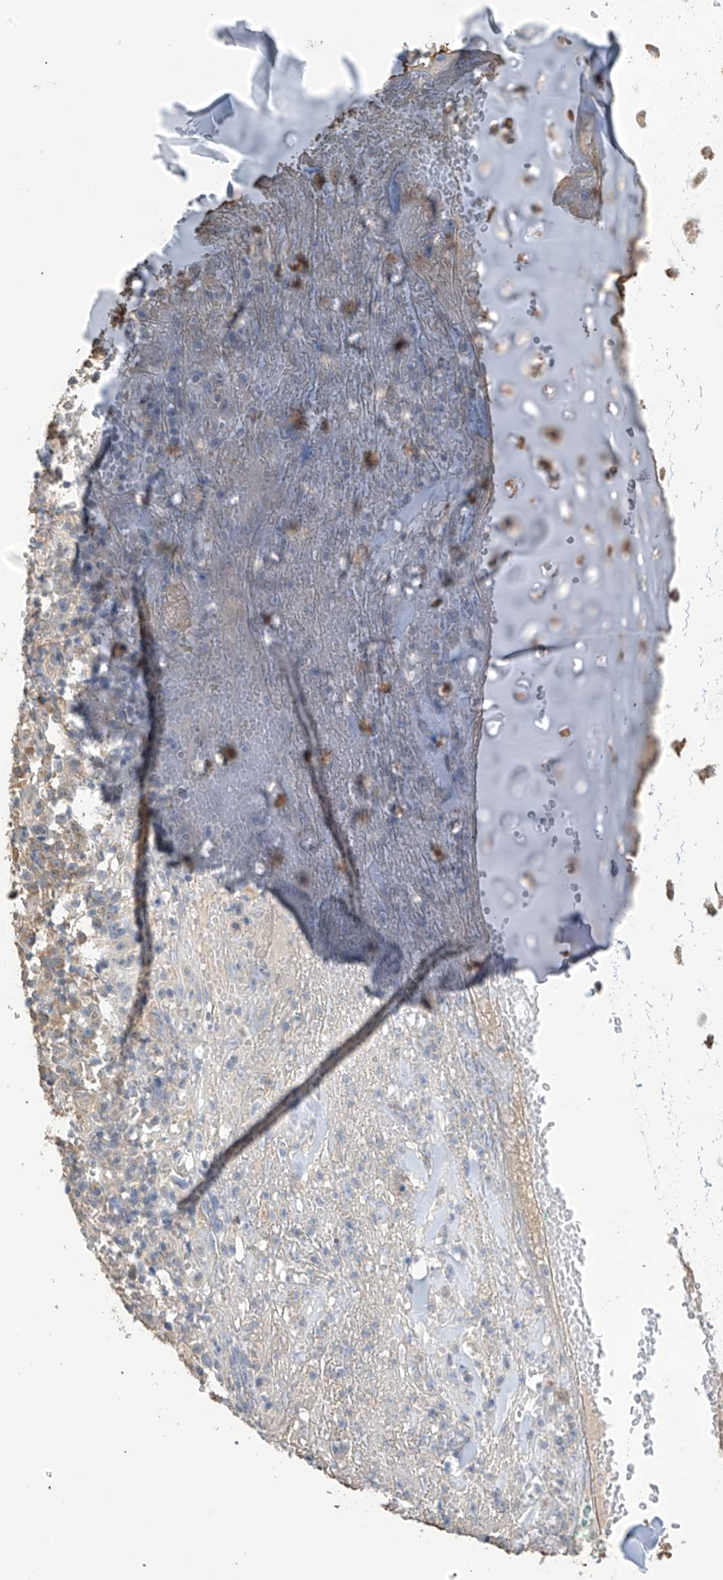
{"staining": {"intensity": "moderate", "quantity": ">75%", "location": "cytoplasmic/membranous"}, "tissue": "adipose tissue", "cell_type": "Adipocytes", "image_type": "normal", "snomed": [{"axis": "morphology", "description": "Normal tissue, NOS"}, {"axis": "morphology", "description": "Basal cell carcinoma"}, {"axis": "topography", "description": "Cartilage tissue"}, {"axis": "topography", "description": "Nasopharynx"}, {"axis": "topography", "description": "Oral tissue"}], "caption": "IHC photomicrograph of benign adipose tissue: adipose tissue stained using IHC demonstrates medium levels of moderate protein expression localized specifically in the cytoplasmic/membranous of adipocytes, appearing as a cytoplasmic/membranous brown color.", "gene": "SLFN14", "patient": {"sex": "female", "age": 77}}